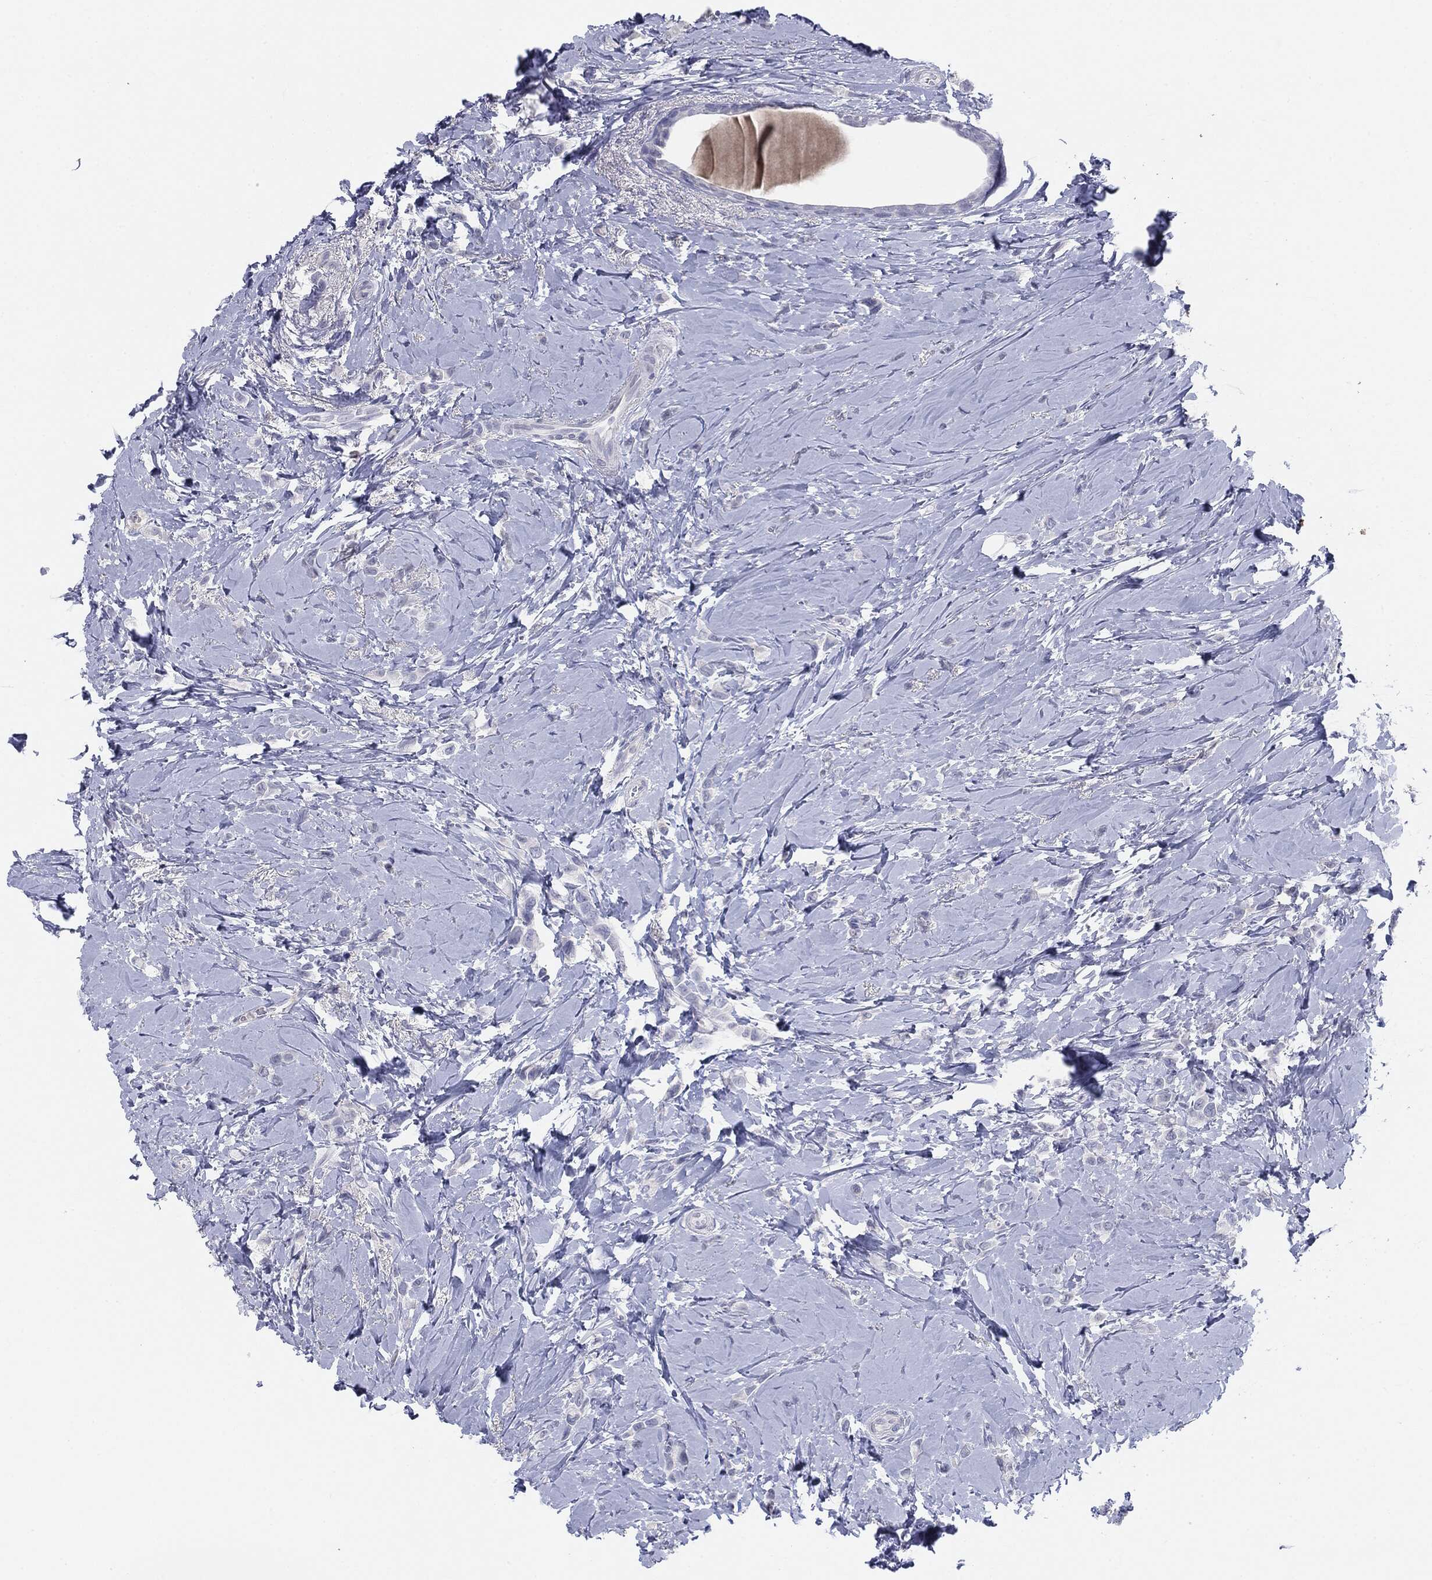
{"staining": {"intensity": "negative", "quantity": "none", "location": "none"}, "tissue": "breast cancer", "cell_type": "Tumor cells", "image_type": "cancer", "snomed": [{"axis": "morphology", "description": "Lobular carcinoma"}, {"axis": "topography", "description": "Breast"}], "caption": "IHC of human breast cancer (lobular carcinoma) shows no expression in tumor cells.", "gene": "SERPINB4", "patient": {"sex": "female", "age": 66}}